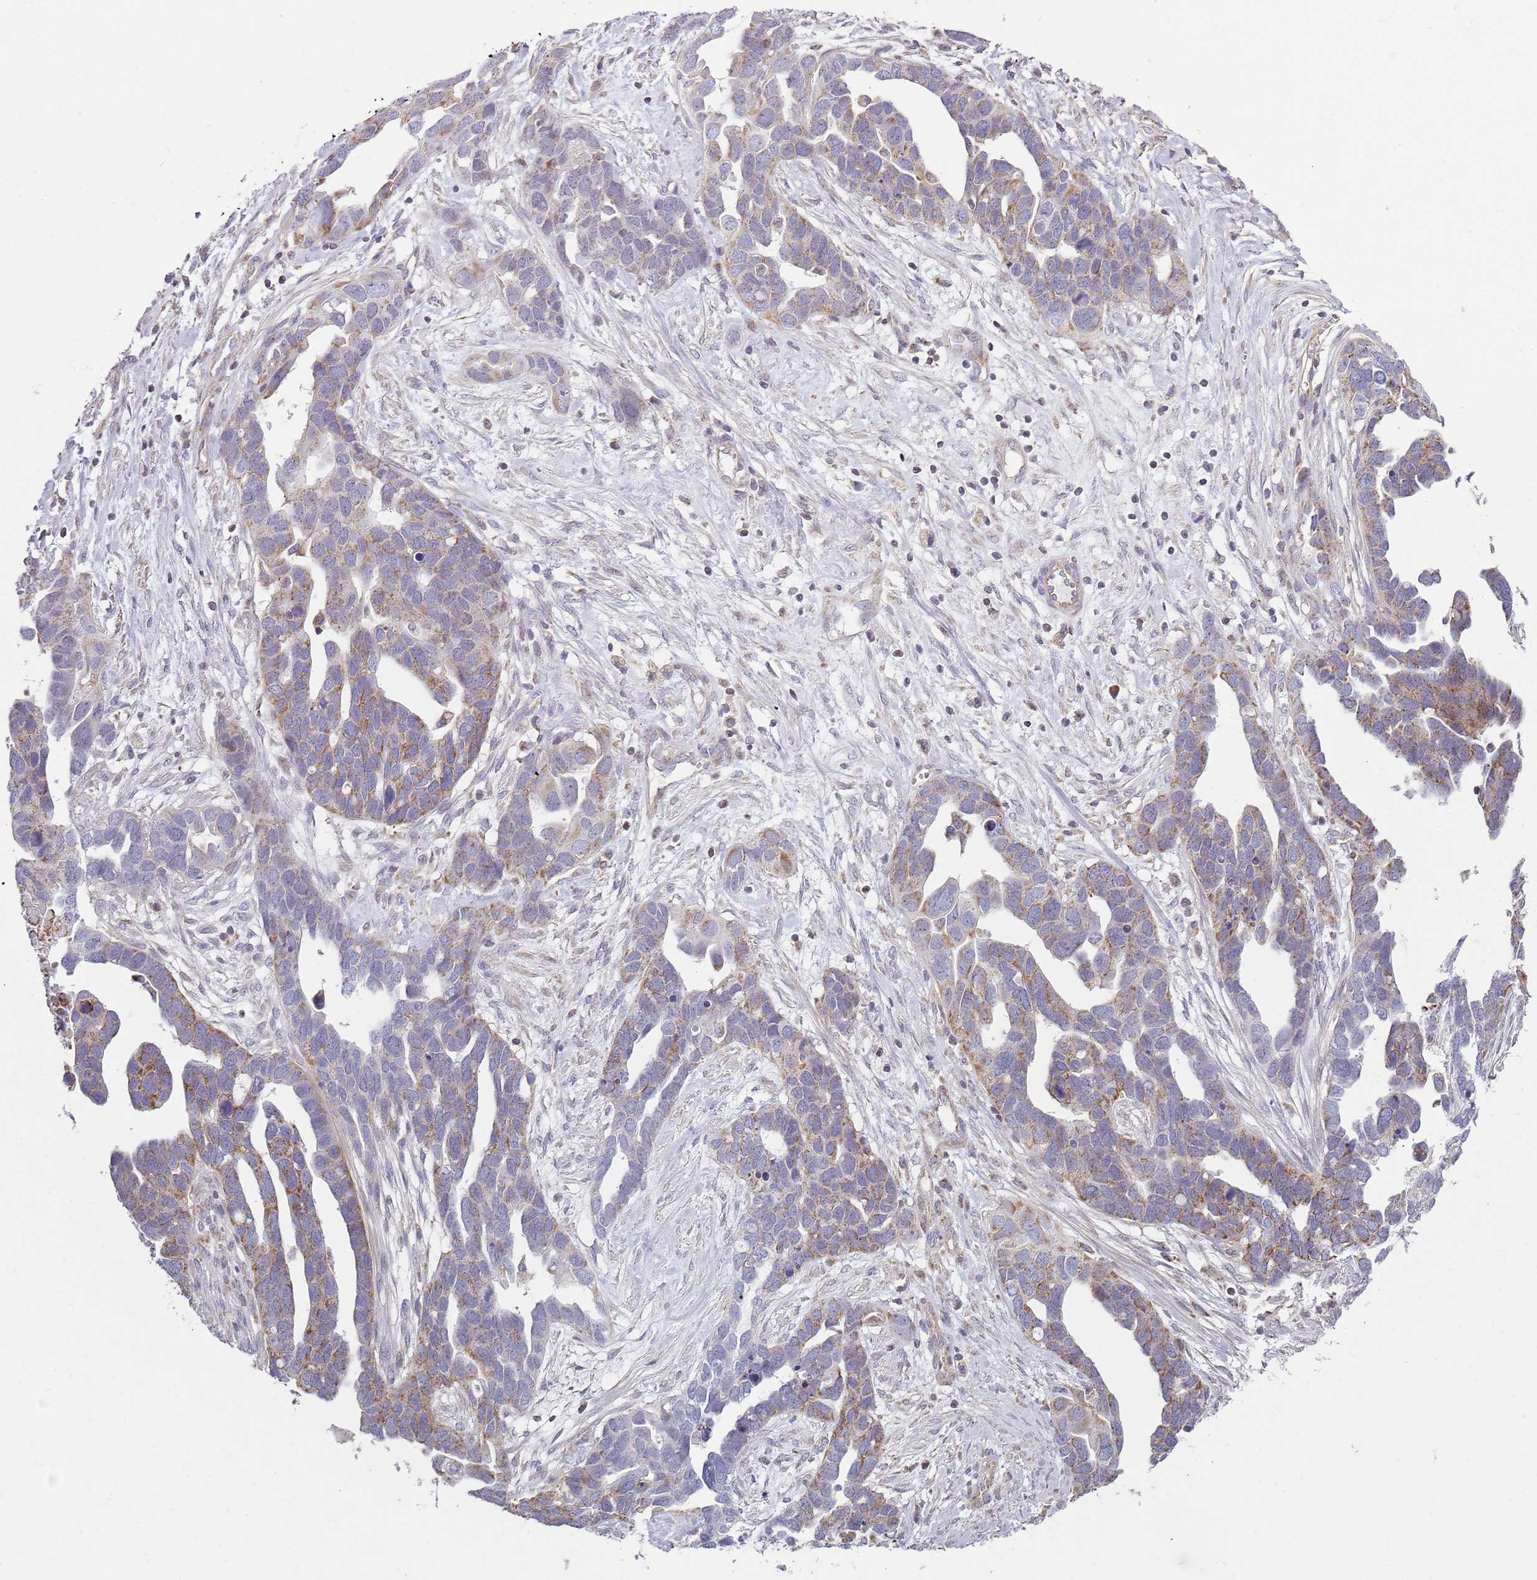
{"staining": {"intensity": "moderate", "quantity": "25%-75%", "location": "cytoplasmic/membranous"}, "tissue": "ovarian cancer", "cell_type": "Tumor cells", "image_type": "cancer", "snomed": [{"axis": "morphology", "description": "Cystadenocarcinoma, serous, NOS"}, {"axis": "topography", "description": "Ovary"}], "caption": "There is medium levels of moderate cytoplasmic/membranous expression in tumor cells of ovarian cancer (serous cystadenocarcinoma), as demonstrated by immunohistochemical staining (brown color).", "gene": "GAS8", "patient": {"sex": "female", "age": 54}}